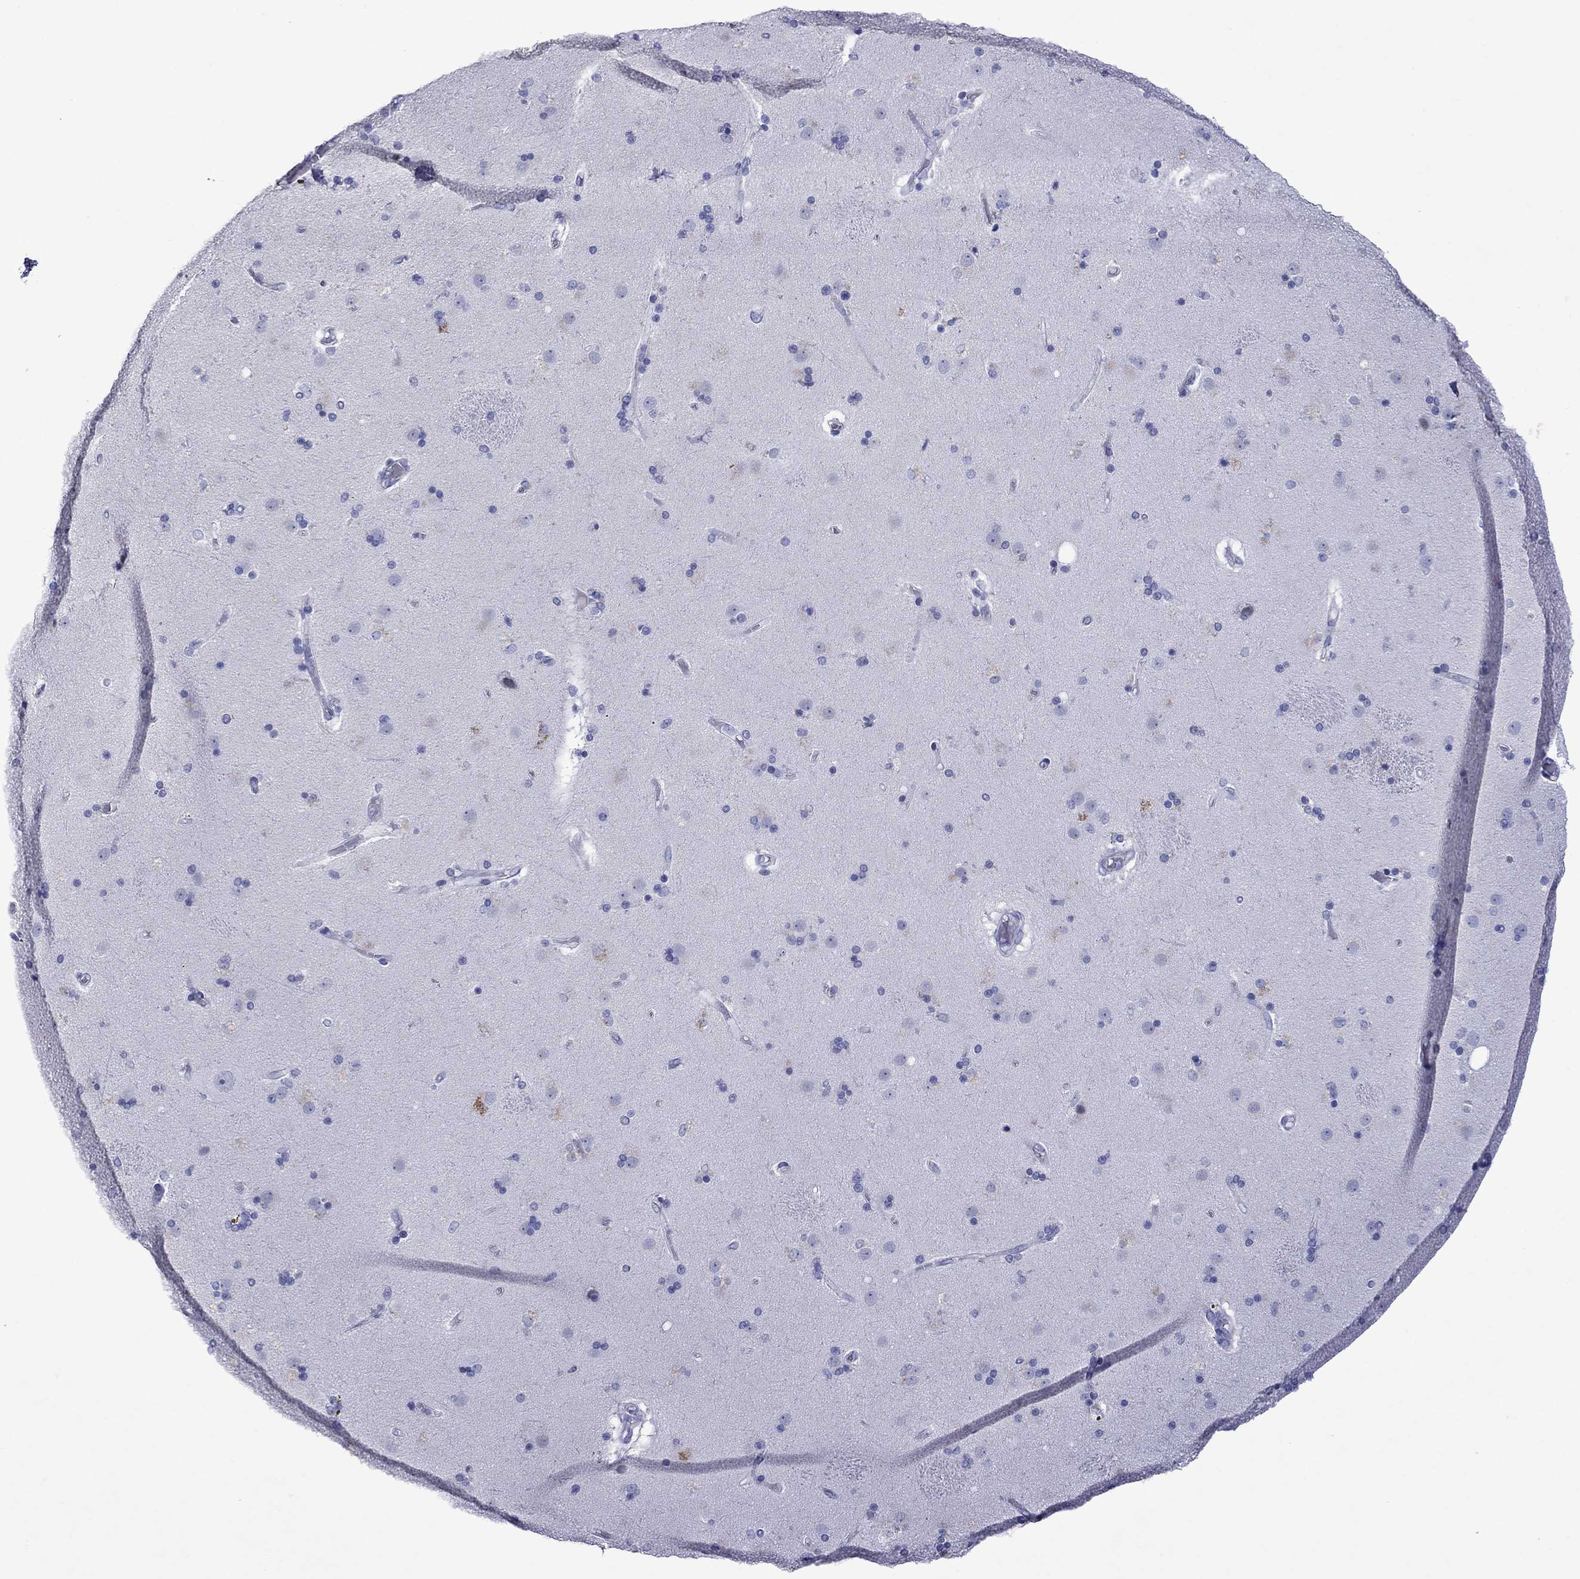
{"staining": {"intensity": "negative", "quantity": "none", "location": "none"}, "tissue": "caudate", "cell_type": "Glial cells", "image_type": "normal", "snomed": [{"axis": "morphology", "description": "Normal tissue, NOS"}, {"axis": "topography", "description": "Lateral ventricle wall"}], "caption": "A histopathology image of human caudate is negative for staining in glial cells. Brightfield microscopy of immunohistochemistry (IHC) stained with DAB (3,3'-diaminobenzidine) (brown) and hematoxylin (blue), captured at high magnification.", "gene": "PIWIL1", "patient": {"sex": "female", "age": 71}}